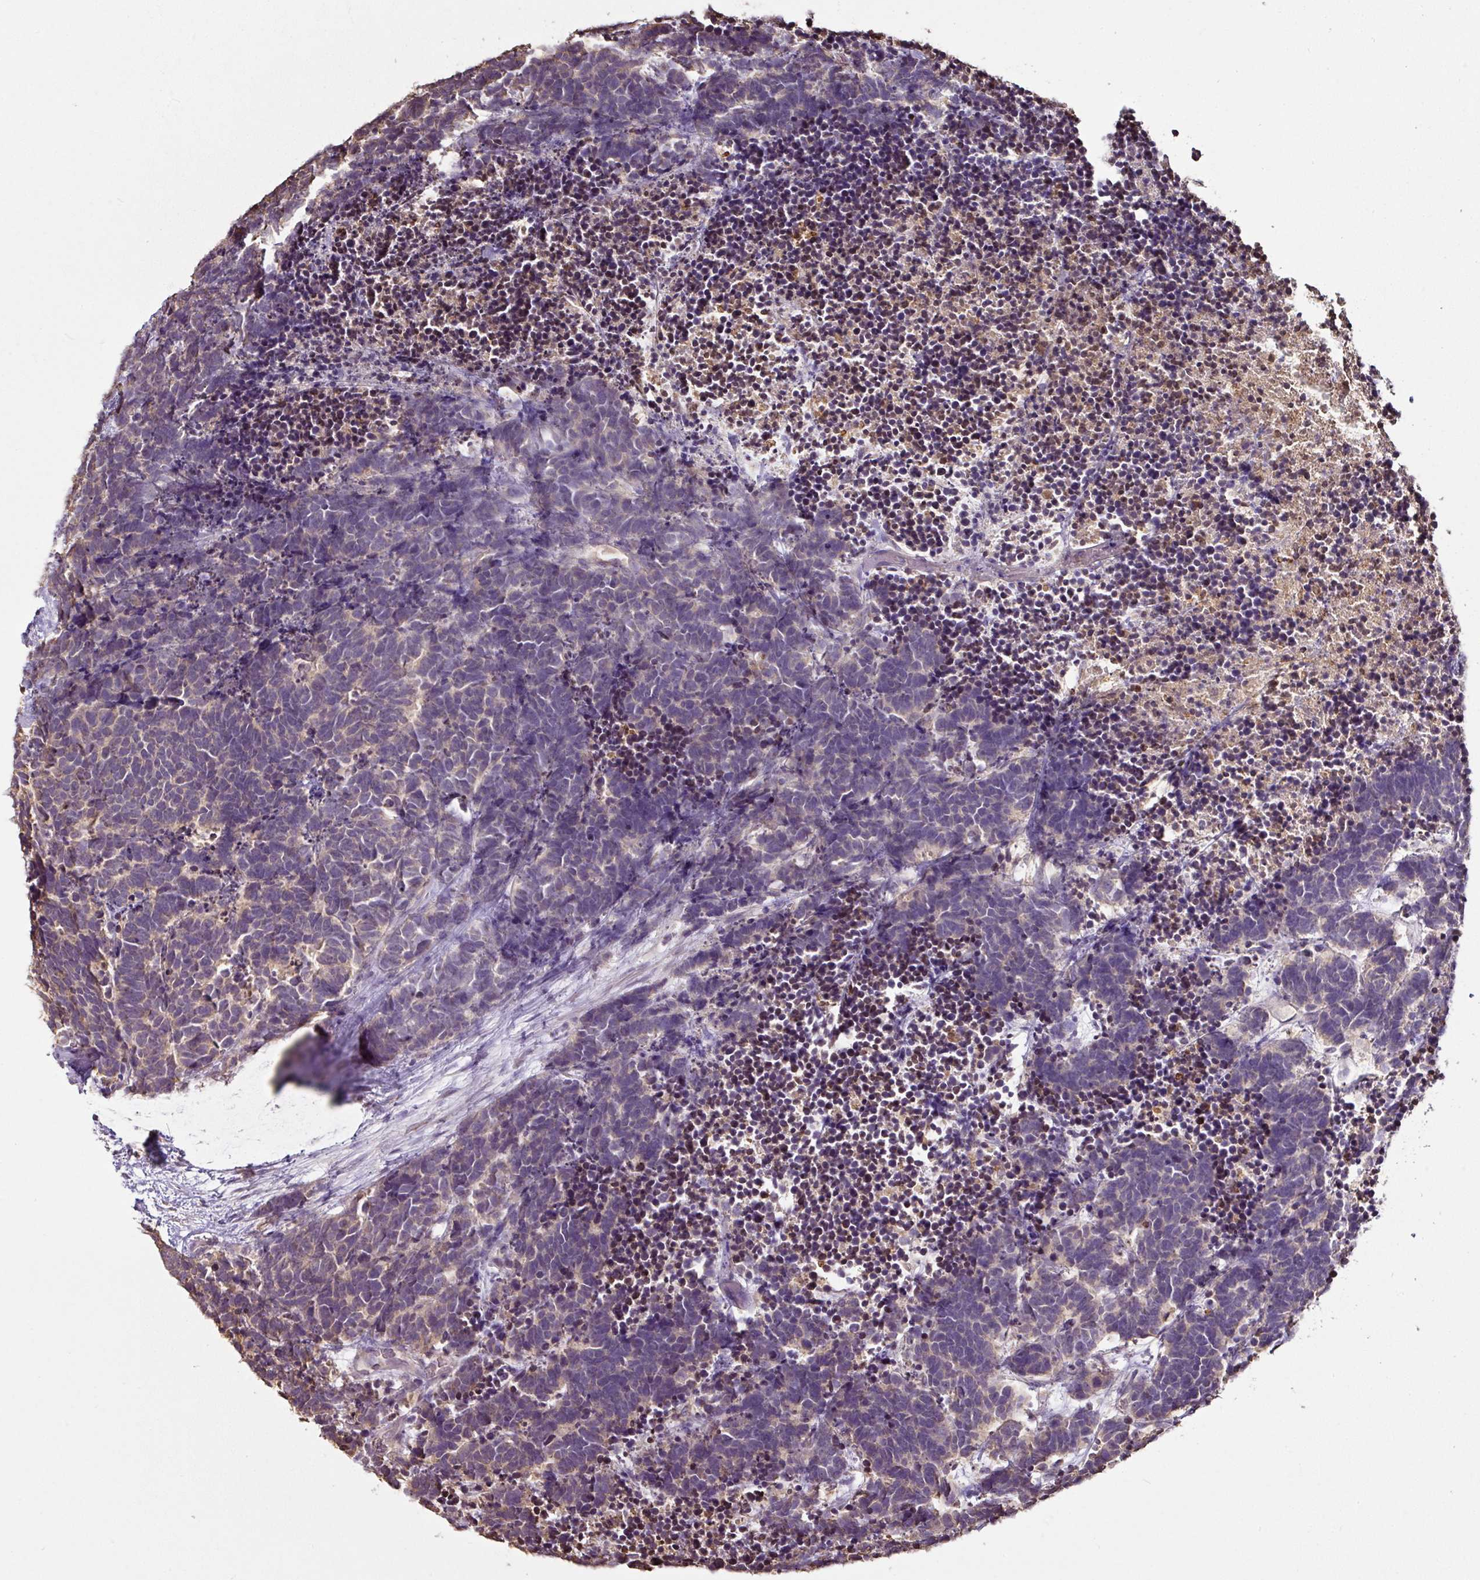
{"staining": {"intensity": "weak", "quantity": "25%-75%", "location": "cytoplasmic/membranous"}, "tissue": "carcinoid", "cell_type": "Tumor cells", "image_type": "cancer", "snomed": [{"axis": "morphology", "description": "Carcinoma, NOS"}, {"axis": "morphology", "description": "Carcinoid, malignant, NOS"}, {"axis": "topography", "description": "Urinary bladder"}], "caption": "IHC micrograph of neoplastic tissue: human carcinoid (malignant) stained using IHC displays low levels of weak protein expression localized specifically in the cytoplasmic/membranous of tumor cells, appearing as a cytoplasmic/membranous brown color.", "gene": "RPL38", "patient": {"sex": "male", "age": 57}}